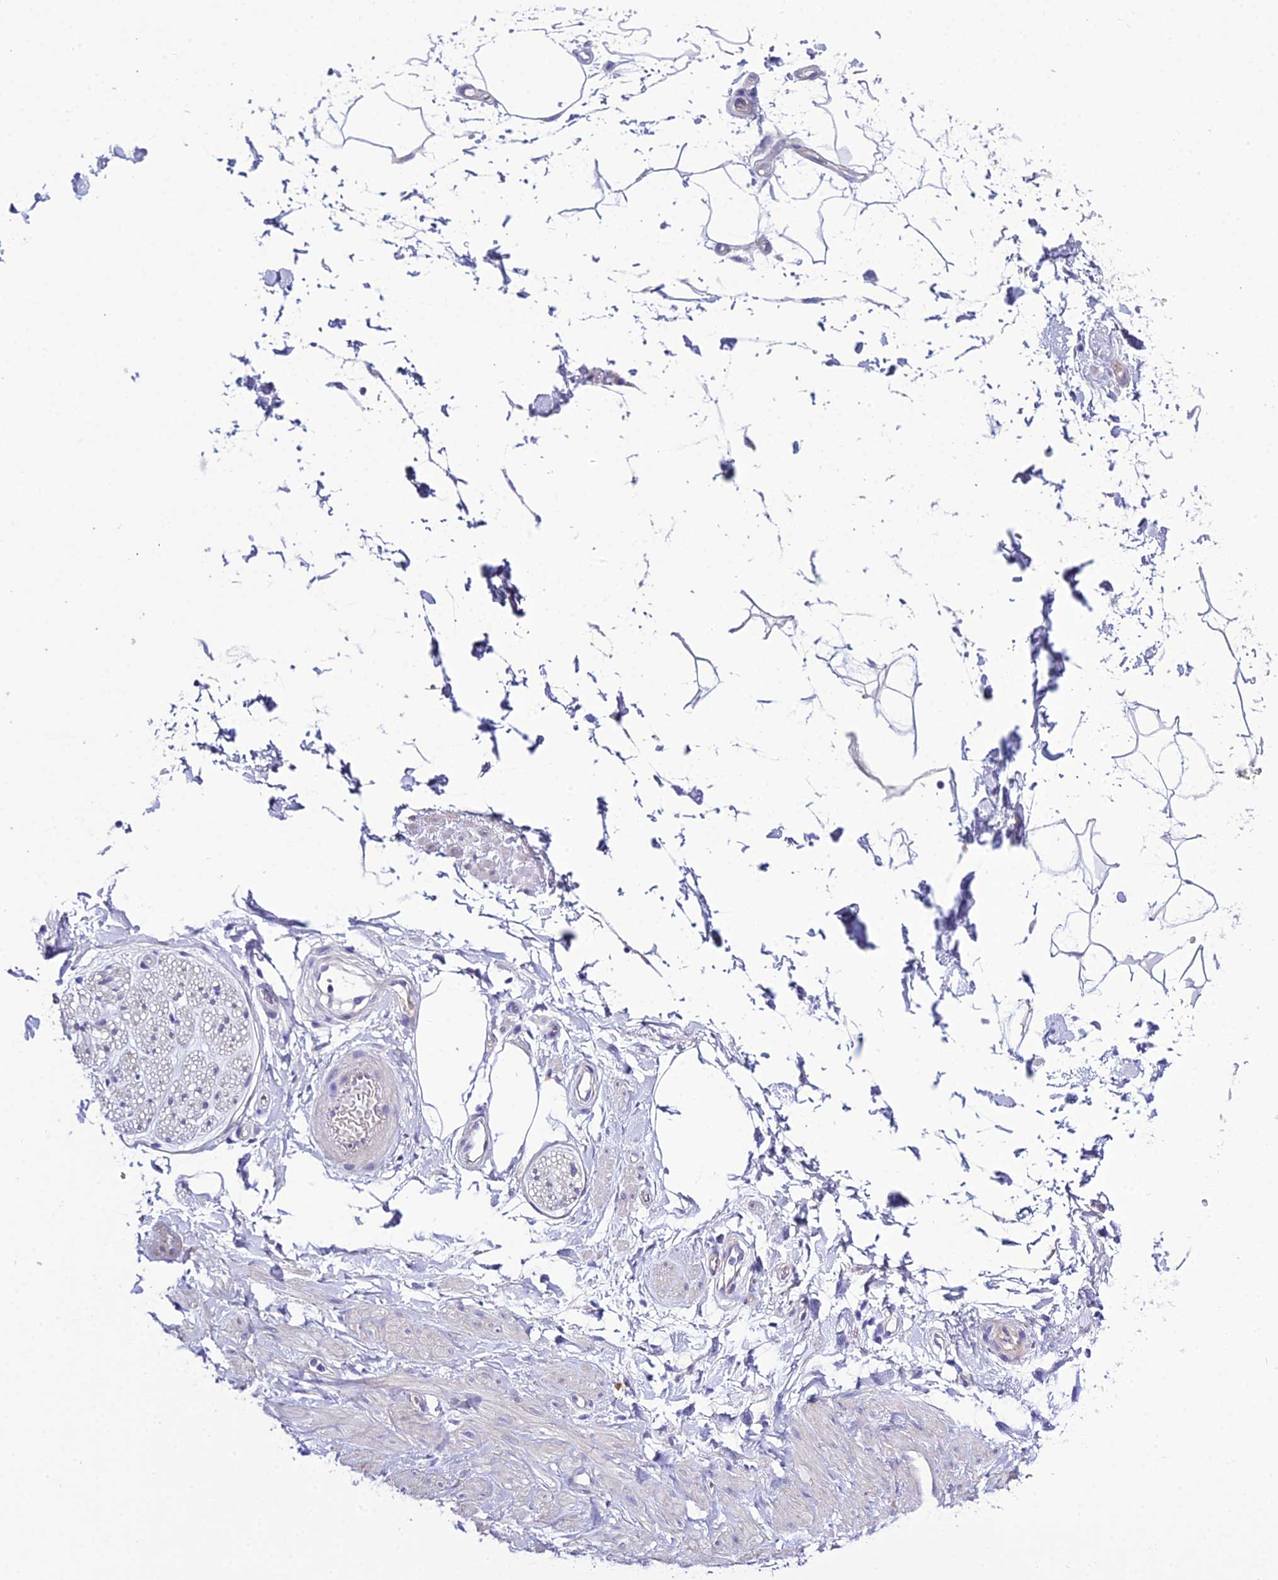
{"staining": {"intensity": "negative", "quantity": "none", "location": "none"}, "tissue": "adipose tissue", "cell_type": "Adipocytes", "image_type": "normal", "snomed": [{"axis": "morphology", "description": "Normal tissue, NOS"}, {"axis": "topography", "description": "Soft tissue"}, {"axis": "topography", "description": "Adipose tissue"}, {"axis": "topography", "description": "Vascular tissue"}, {"axis": "topography", "description": "Peripheral nerve tissue"}], "caption": "An image of human adipose tissue is negative for staining in adipocytes. (Brightfield microscopy of DAB (3,3'-diaminobenzidine) immunohistochemistry (IHC) at high magnification).", "gene": "OR1Q1", "patient": {"sex": "male", "age": 74}}